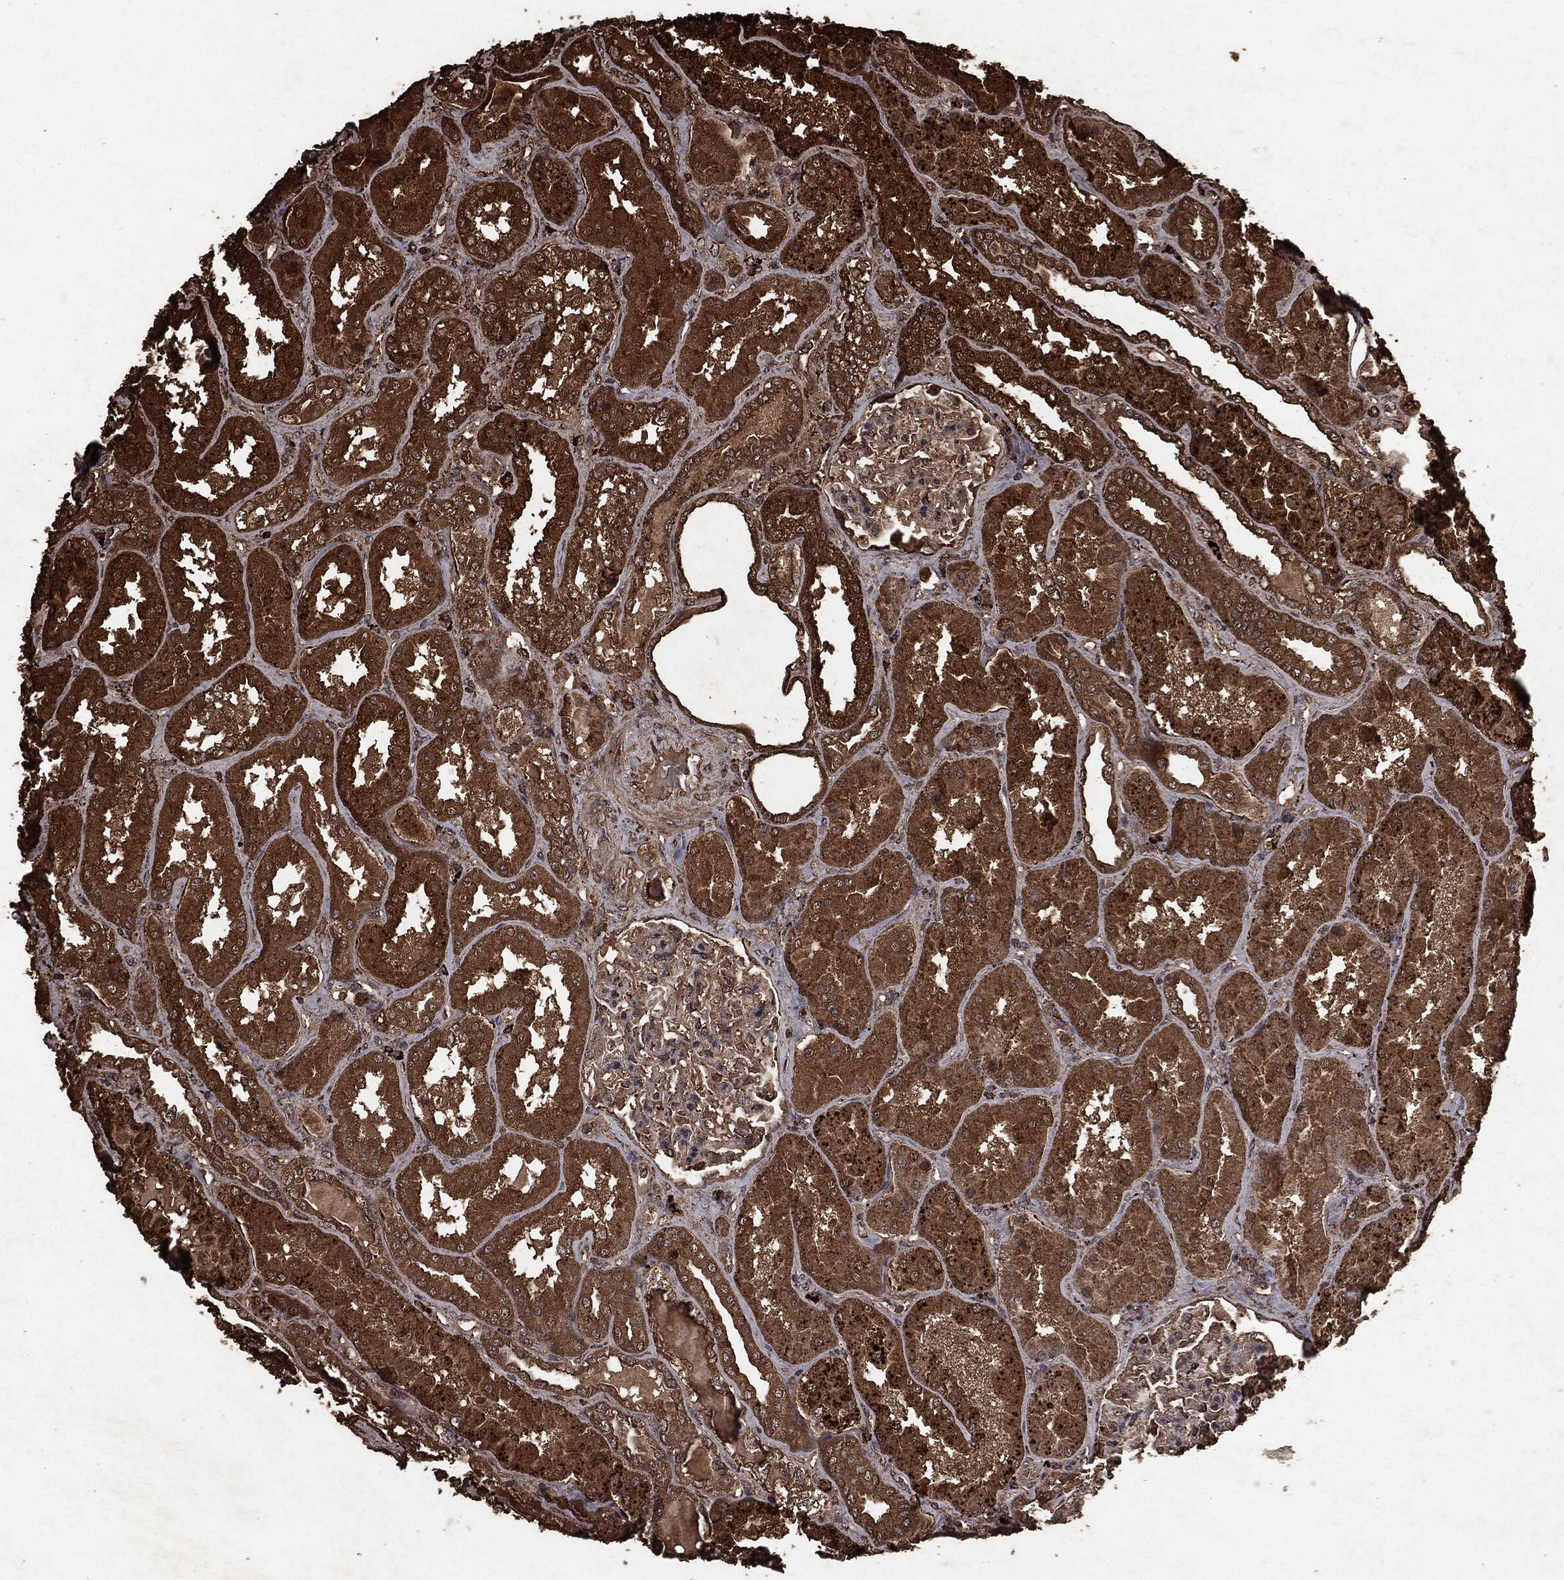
{"staining": {"intensity": "moderate", "quantity": "25%-75%", "location": "cytoplasmic/membranous"}, "tissue": "kidney", "cell_type": "Cells in glomeruli", "image_type": "normal", "snomed": [{"axis": "morphology", "description": "Normal tissue, NOS"}, {"axis": "topography", "description": "Kidney"}], "caption": "Moderate cytoplasmic/membranous protein positivity is present in approximately 25%-75% of cells in glomeruli in kidney. (DAB (3,3'-diaminobenzidine) IHC with brightfield microscopy, high magnification).", "gene": "ARAF", "patient": {"sex": "female", "age": 56}}